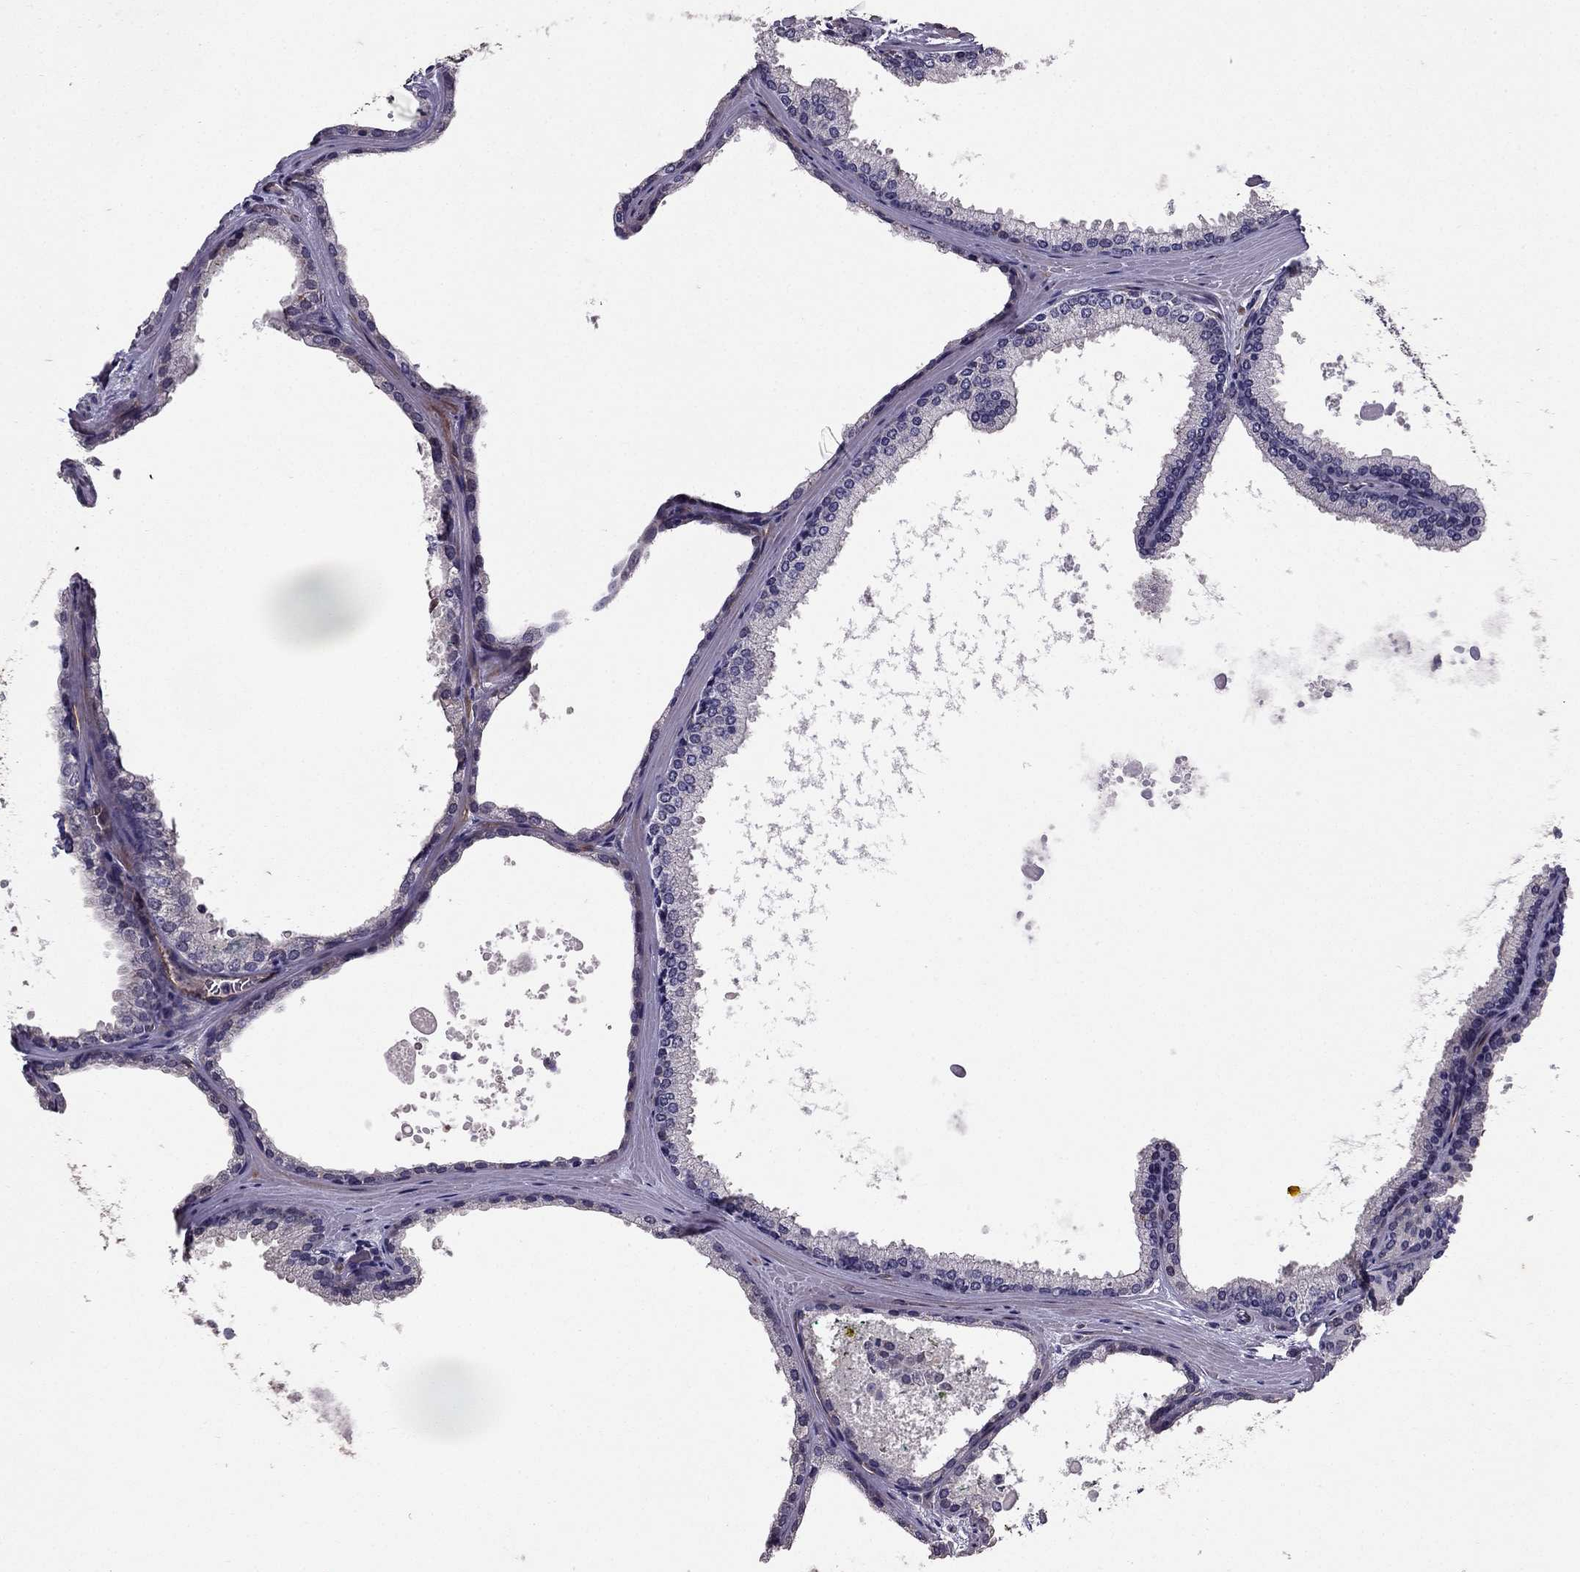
{"staining": {"intensity": "negative", "quantity": "none", "location": "none"}, "tissue": "prostate cancer", "cell_type": "Tumor cells", "image_type": "cancer", "snomed": [{"axis": "morphology", "description": "Adenocarcinoma, Low grade"}, {"axis": "topography", "description": "Prostate"}], "caption": "High power microscopy photomicrograph of an immunohistochemistry image of prostate adenocarcinoma (low-grade), revealing no significant staining in tumor cells.", "gene": "RASIP1", "patient": {"sex": "male", "age": 56}}